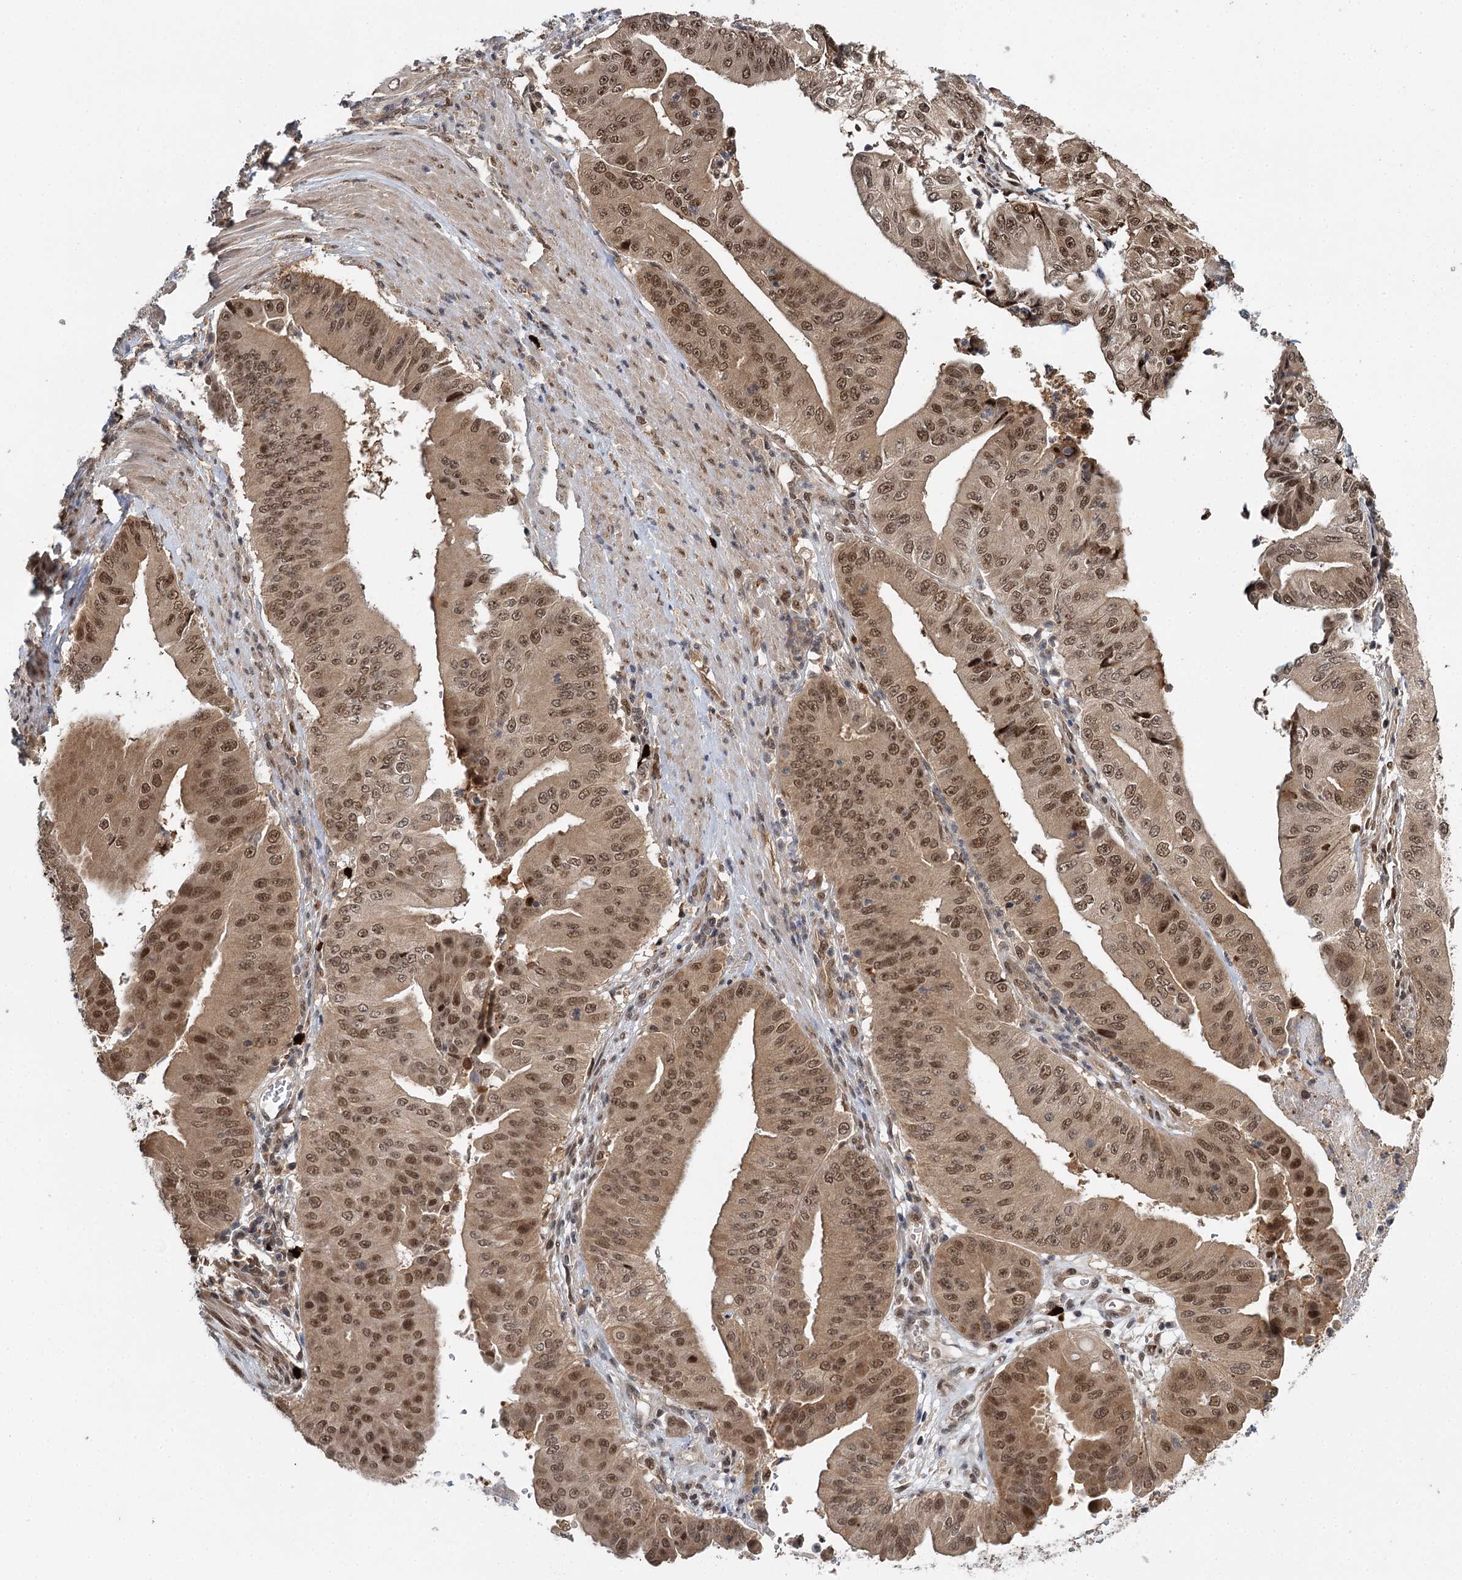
{"staining": {"intensity": "moderate", "quantity": ">75%", "location": "cytoplasmic/membranous,nuclear"}, "tissue": "pancreatic cancer", "cell_type": "Tumor cells", "image_type": "cancer", "snomed": [{"axis": "morphology", "description": "Adenocarcinoma, NOS"}, {"axis": "topography", "description": "Pancreas"}], "caption": "IHC image of pancreatic cancer (adenocarcinoma) stained for a protein (brown), which shows medium levels of moderate cytoplasmic/membranous and nuclear expression in about >75% of tumor cells.", "gene": "N6AMT1", "patient": {"sex": "female", "age": 77}}